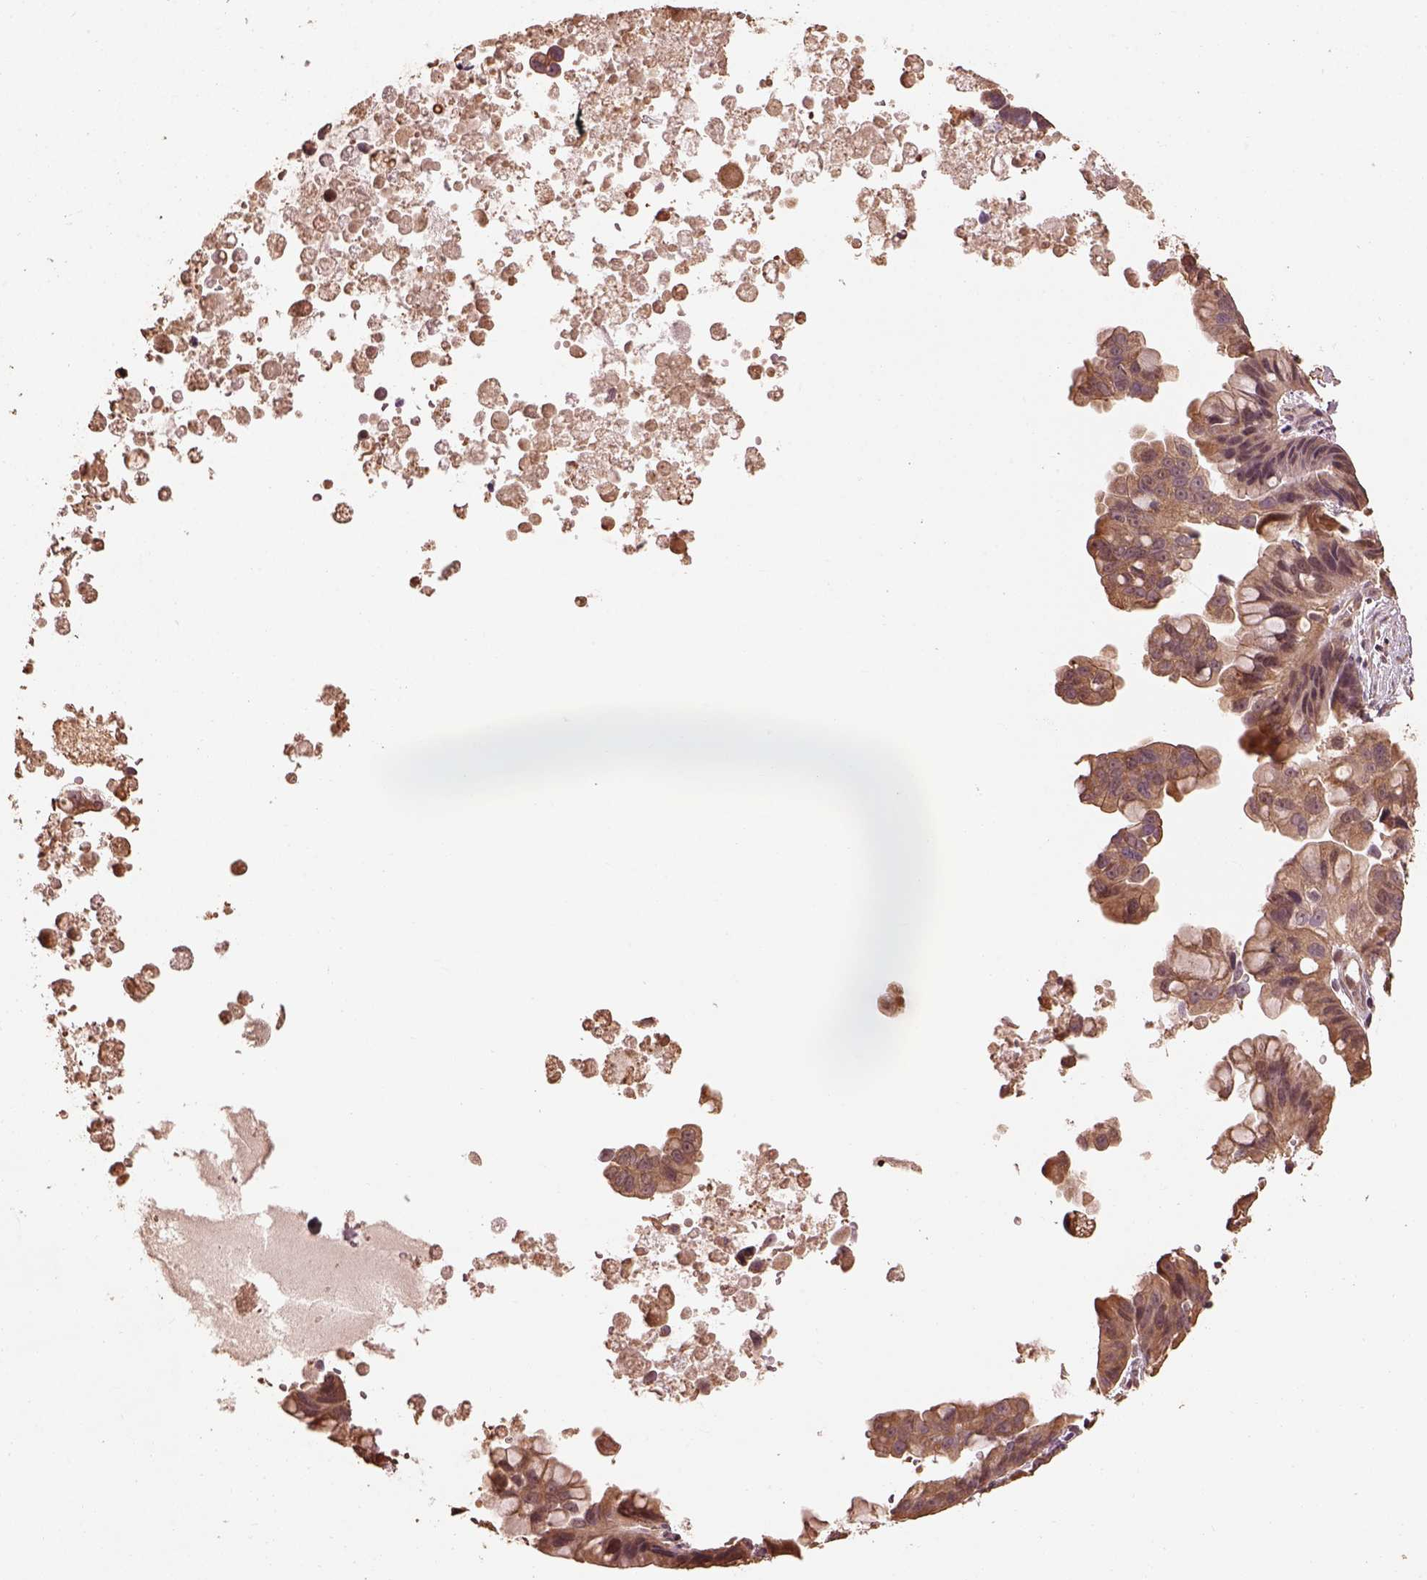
{"staining": {"intensity": "moderate", "quantity": ">75%", "location": "cytoplasmic/membranous"}, "tissue": "ovarian cancer", "cell_type": "Tumor cells", "image_type": "cancer", "snomed": [{"axis": "morphology", "description": "Cystadenocarcinoma, mucinous, NOS"}, {"axis": "topography", "description": "Ovary"}], "caption": "An IHC micrograph of neoplastic tissue is shown. Protein staining in brown shows moderate cytoplasmic/membranous positivity in ovarian cancer (mucinous cystadenocarcinoma) within tumor cells. The staining was performed using DAB (3,3'-diaminobenzidine), with brown indicating positive protein expression. Nuclei are stained blue with hematoxylin.", "gene": "METTL4", "patient": {"sex": "female", "age": 76}}